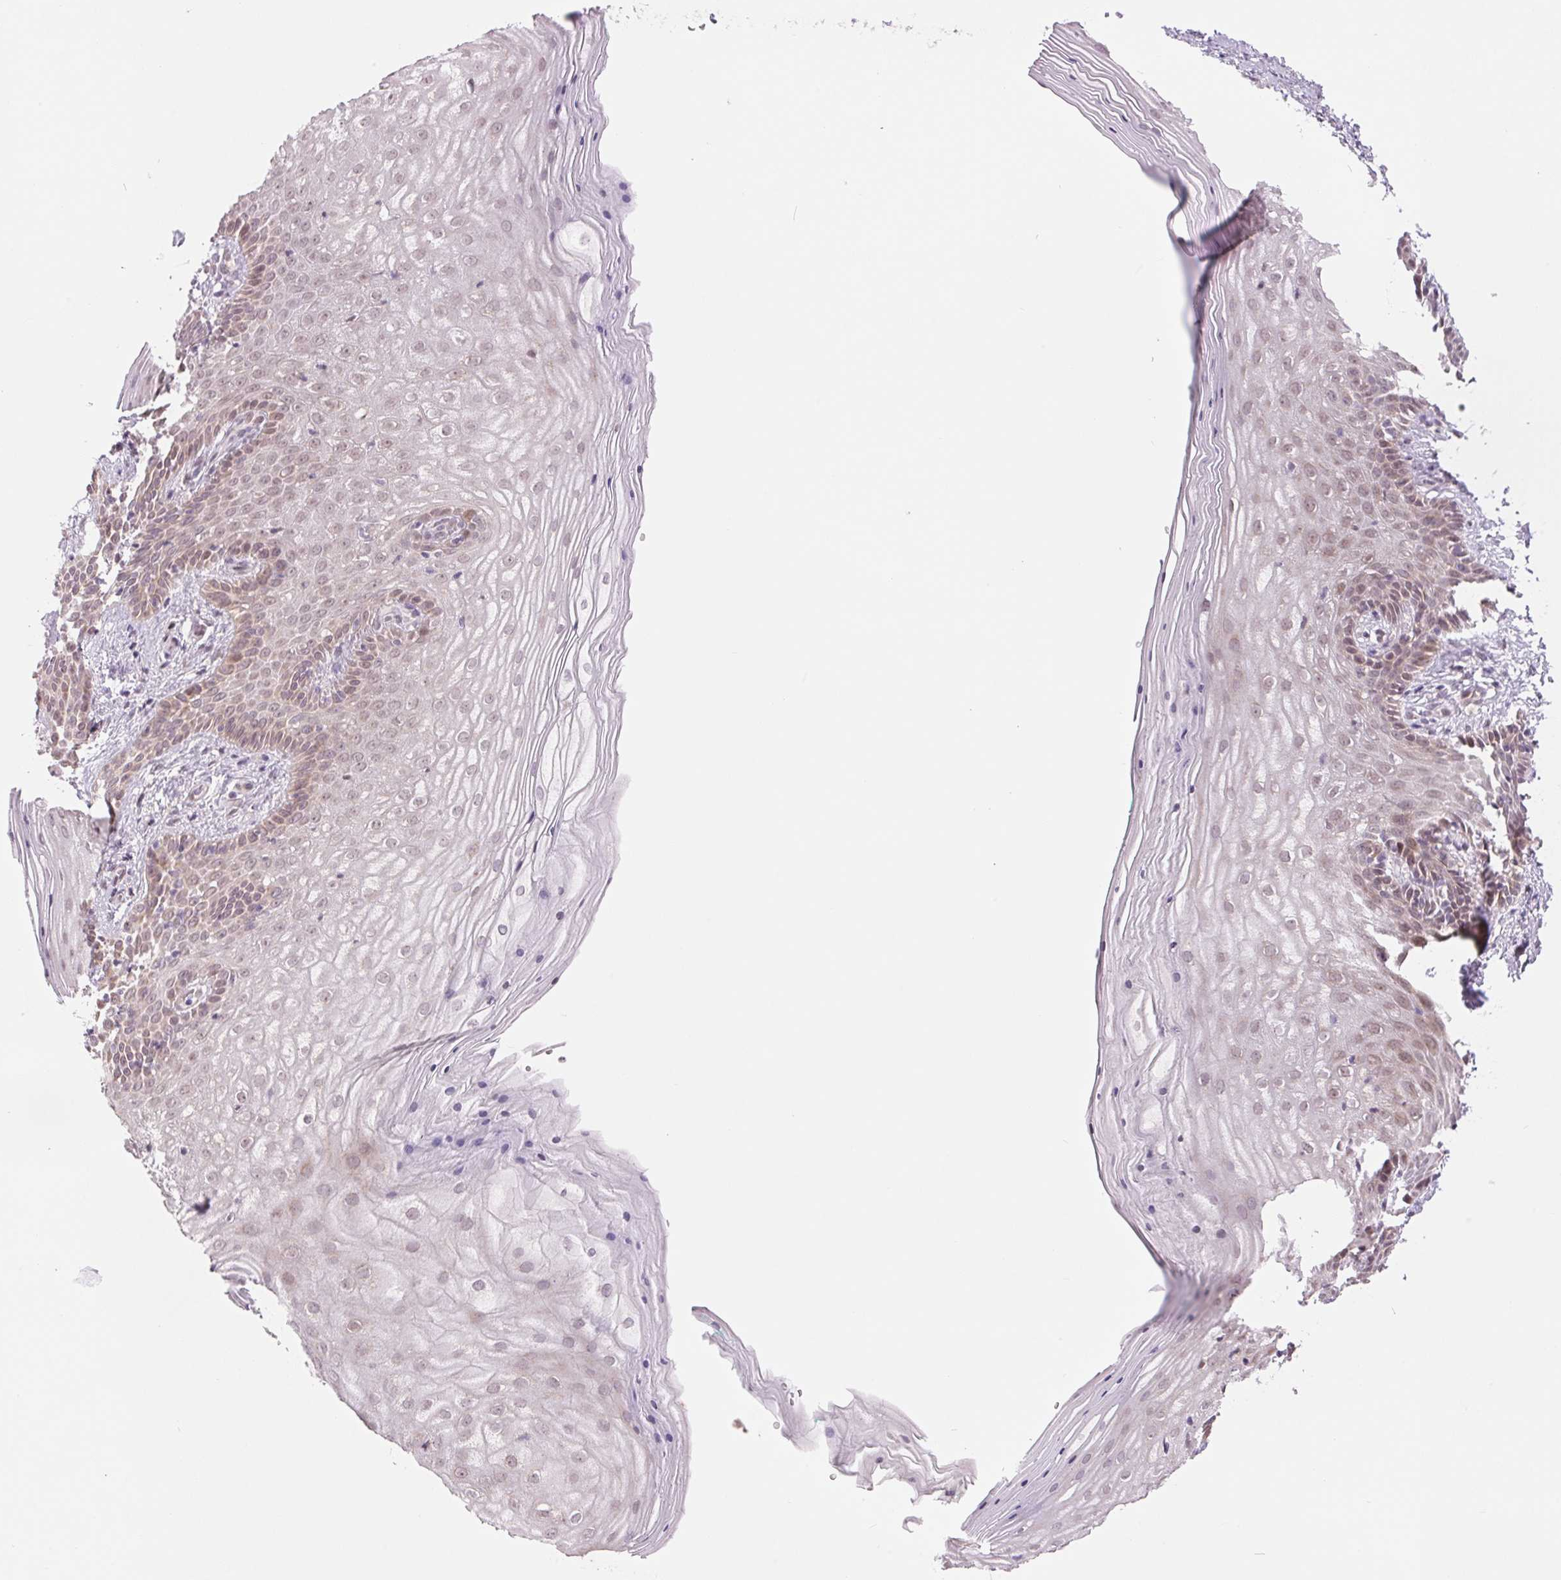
{"staining": {"intensity": "moderate", "quantity": "25%-75%", "location": "nuclear"}, "tissue": "vagina", "cell_type": "Squamous epithelial cells", "image_type": "normal", "snomed": [{"axis": "morphology", "description": "Normal tissue, NOS"}, {"axis": "topography", "description": "Vagina"}], "caption": "This photomicrograph displays unremarkable vagina stained with immunohistochemistry to label a protein in brown. The nuclear of squamous epithelial cells show moderate positivity for the protein. Nuclei are counter-stained blue.", "gene": "ARHGAP32", "patient": {"sex": "female", "age": 45}}